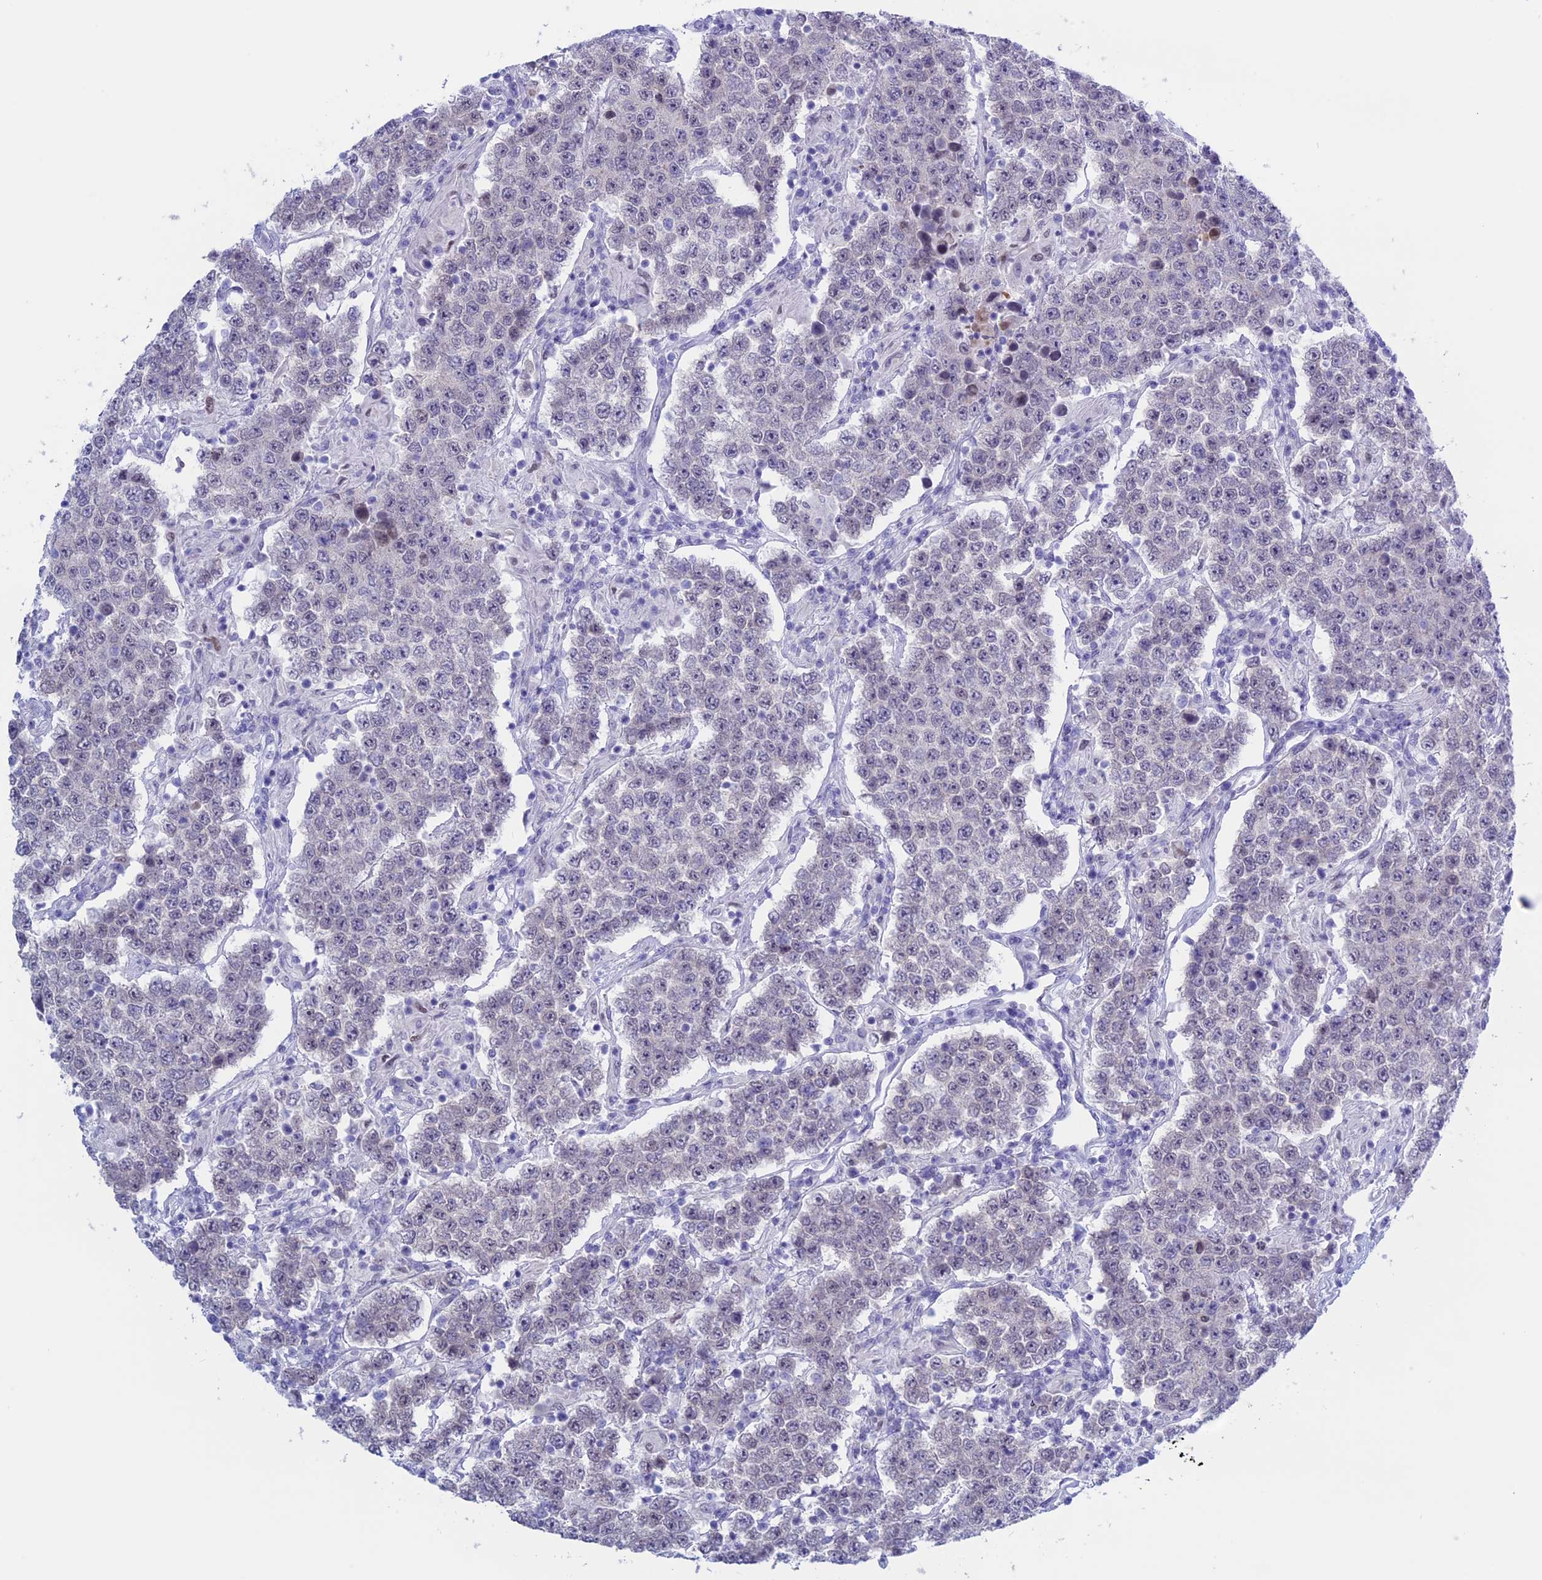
{"staining": {"intensity": "negative", "quantity": "none", "location": "none"}, "tissue": "testis cancer", "cell_type": "Tumor cells", "image_type": "cancer", "snomed": [{"axis": "morphology", "description": "Normal tissue, NOS"}, {"axis": "morphology", "description": "Urothelial carcinoma, High grade"}, {"axis": "morphology", "description": "Seminoma, NOS"}, {"axis": "morphology", "description": "Carcinoma, Embryonal, NOS"}, {"axis": "topography", "description": "Urinary bladder"}, {"axis": "topography", "description": "Testis"}], "caption": "Immunohistochemistry (IHC) photomicrograph of testis seminoma stained for a protein (brown), which reveals no expression in tumor cells.", "gene": "LHFPL2", "patient": {"sex": "male", "age": 41}}